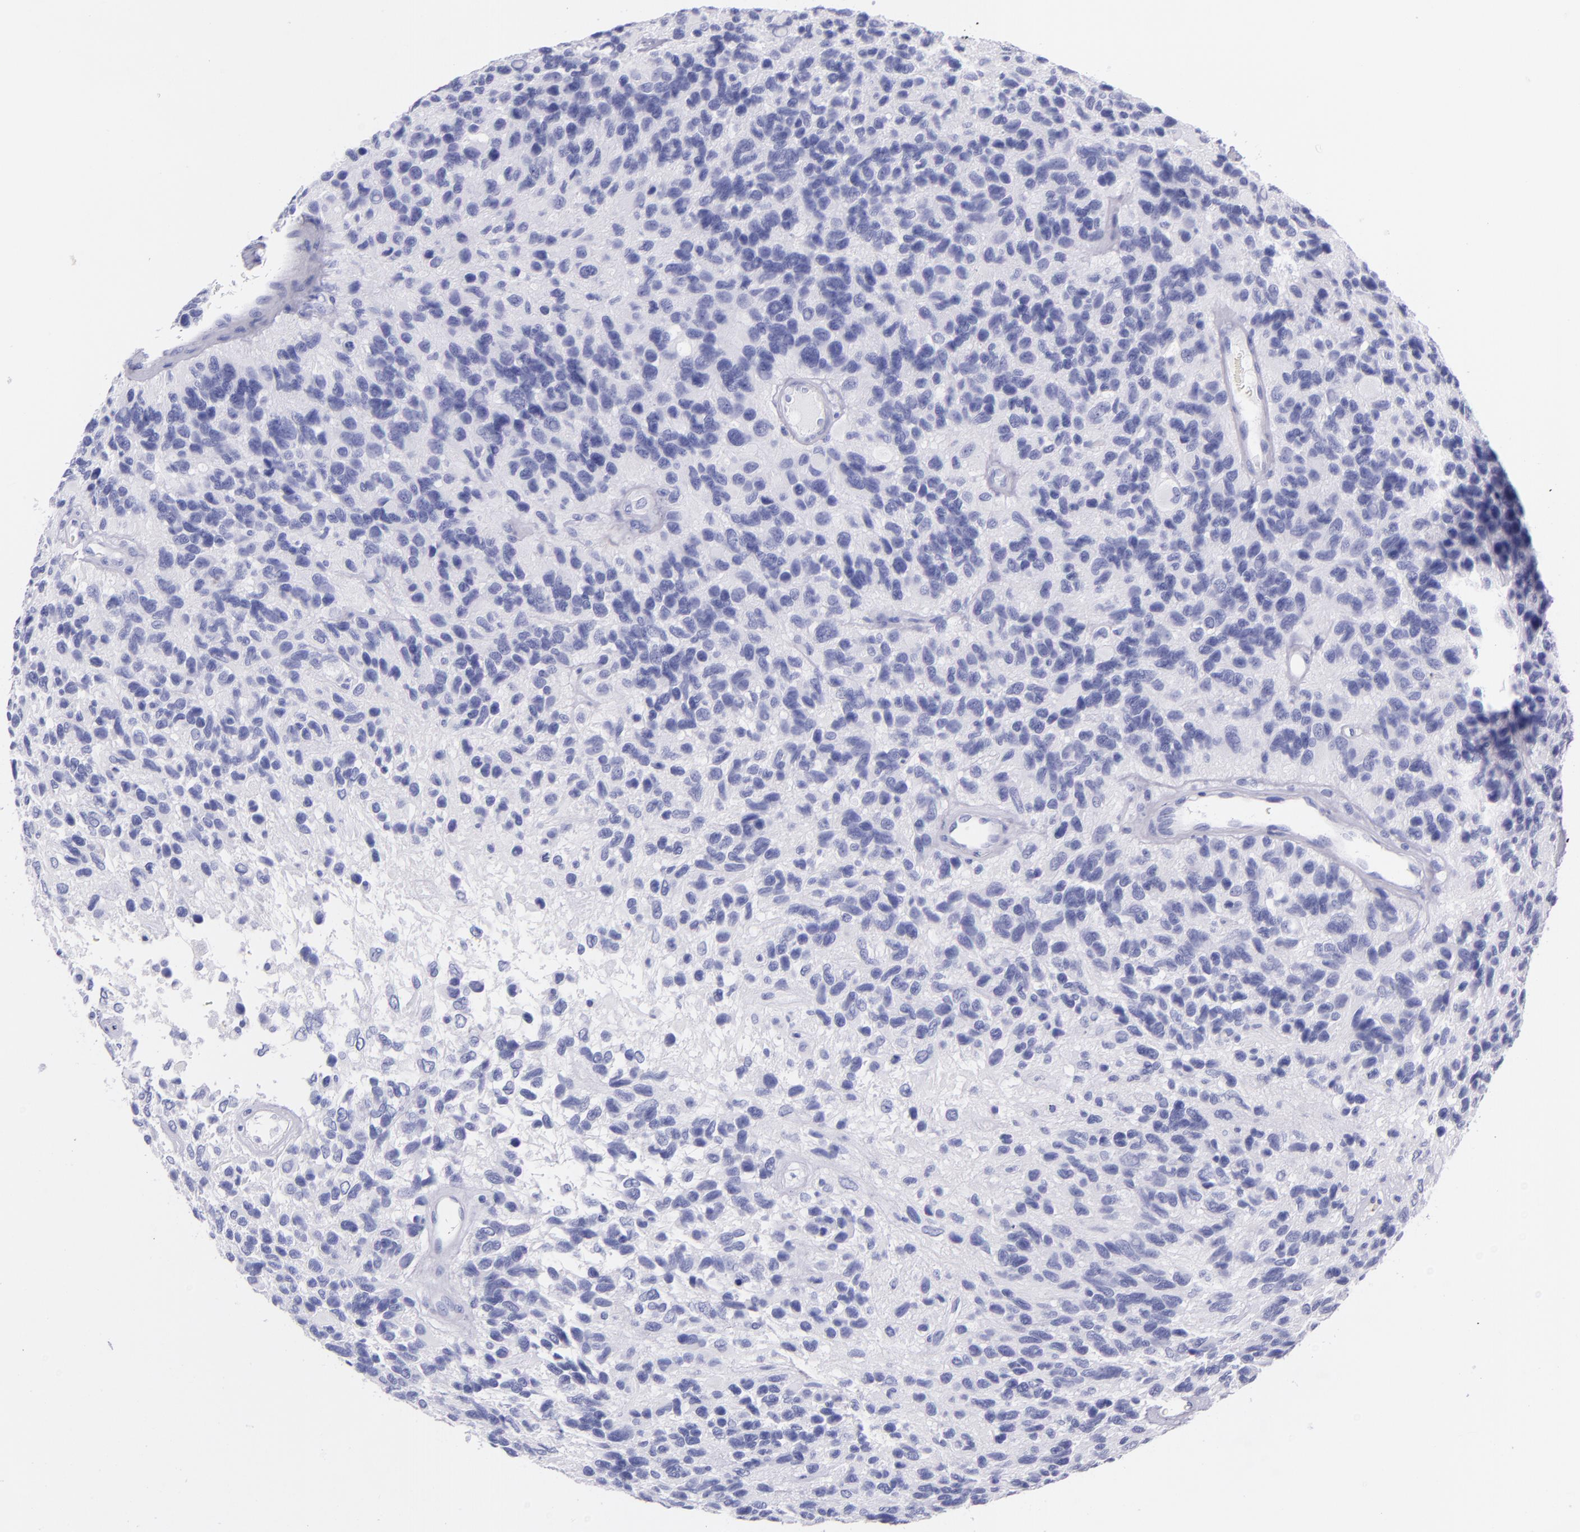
{"staining": {"intensity": "negative", "quantity": "none", "location": "none"}, "tissue": "glioma", "cell_type": "Tumor cells", "image_type": "cancer", "snomed": [{"axis": "morphology", "description": "Glioma, malignant, High grade"}, {"axis": "topography", "description": "Brain"}], "caption": "DAB immunohistochemical staining of human glioma exhibits no significant positivity in tumor cells.", "gene": "SFTPB", "patient": {"sex": "male", "age": 77}}